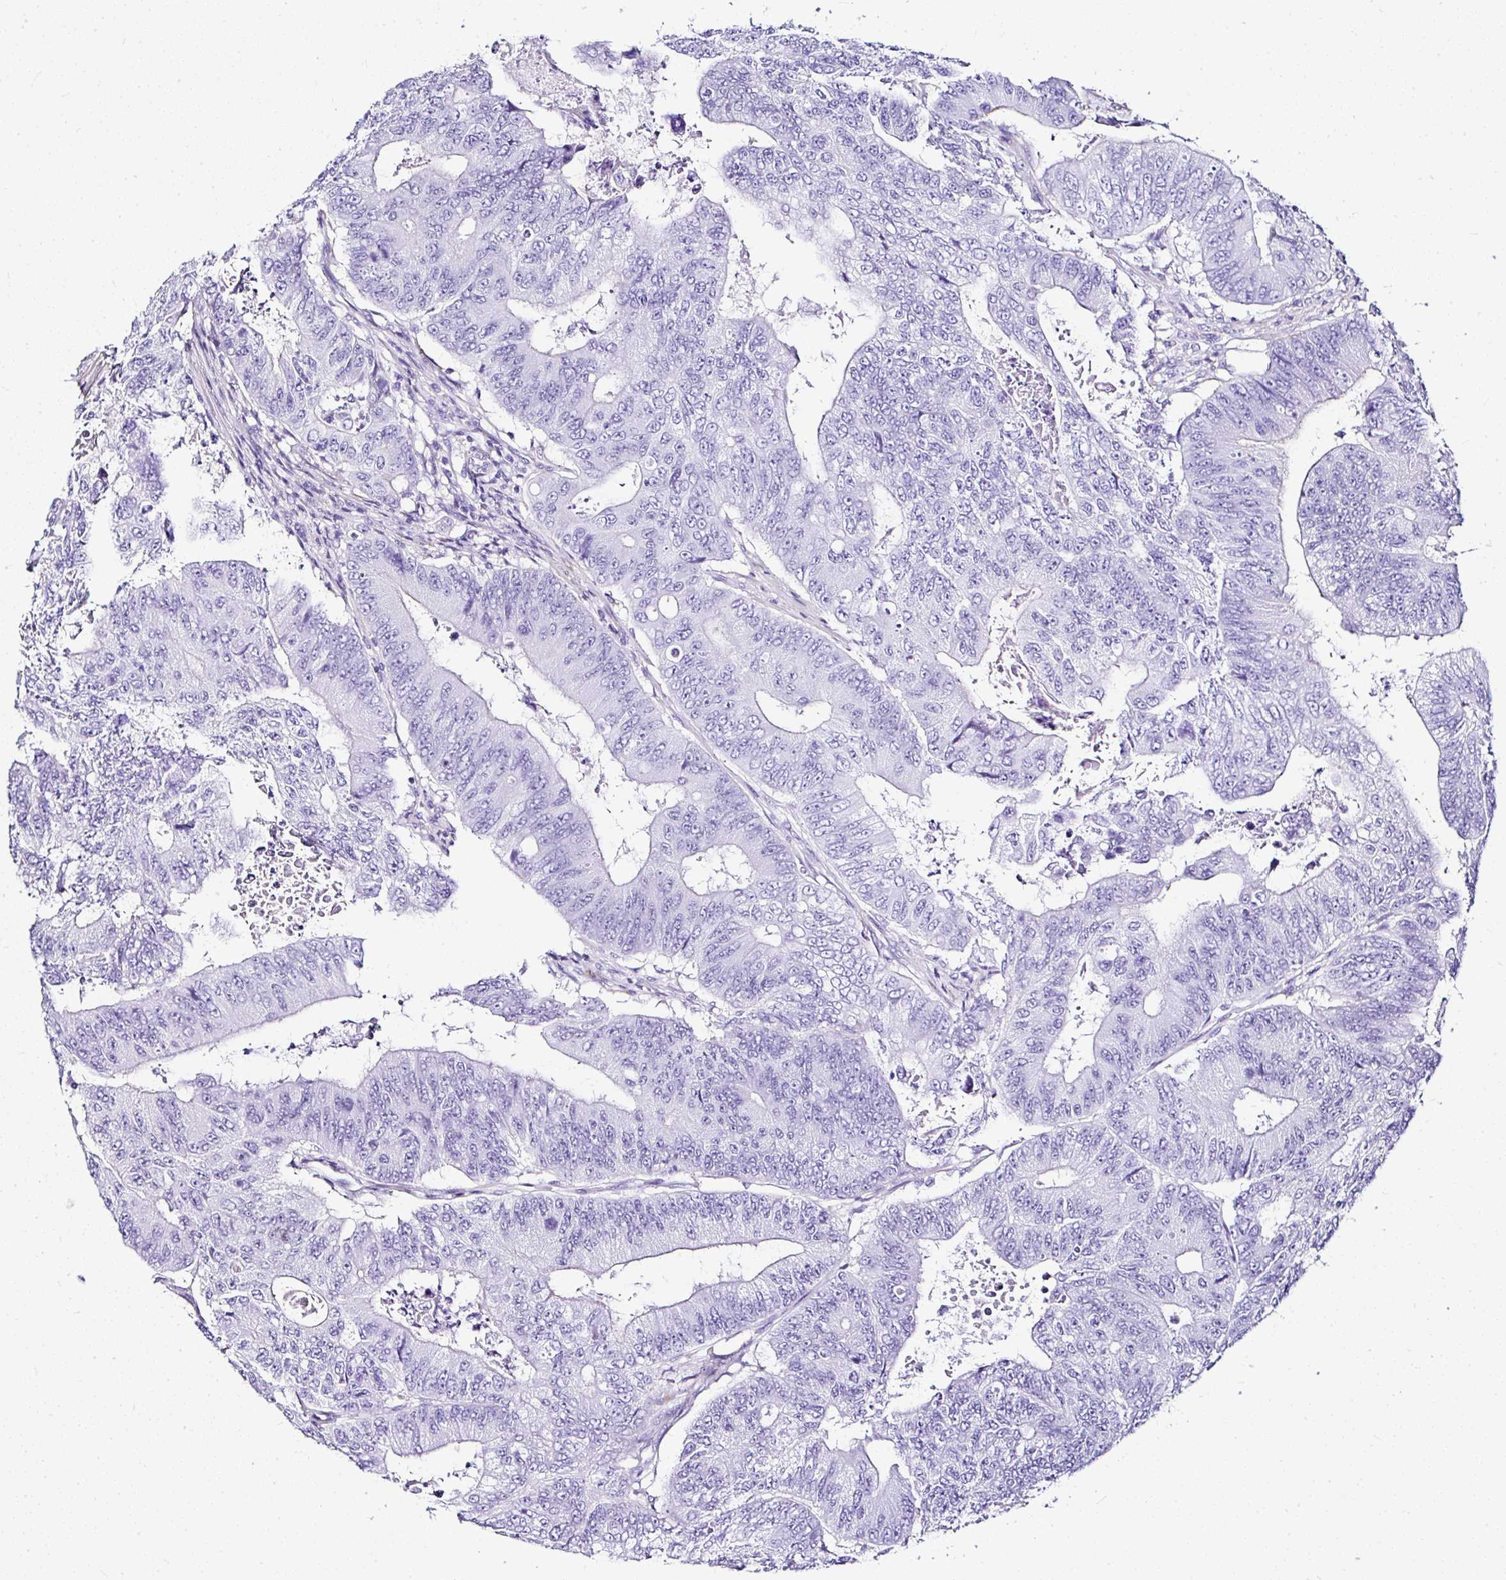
{"staining": {"intensity": "negative", "quantity": "none", "location": "none"}, "tissue": "colorectal cancer", "cell_type": "Tumor cells", "image_type": "cancer", "snomed": [{"axis": "morphology", "description": "Adenocarcinoma, NOS"}, {"axis": "topography", "description": "Colon"}], "caption": "Tumor cells are negative for protein expression in human colorectal cancer (adenocarcinoma). Nuclei are stained in blue.", "gene": "DEPDC5", "patient": {"sex": "female", "age": 48}}